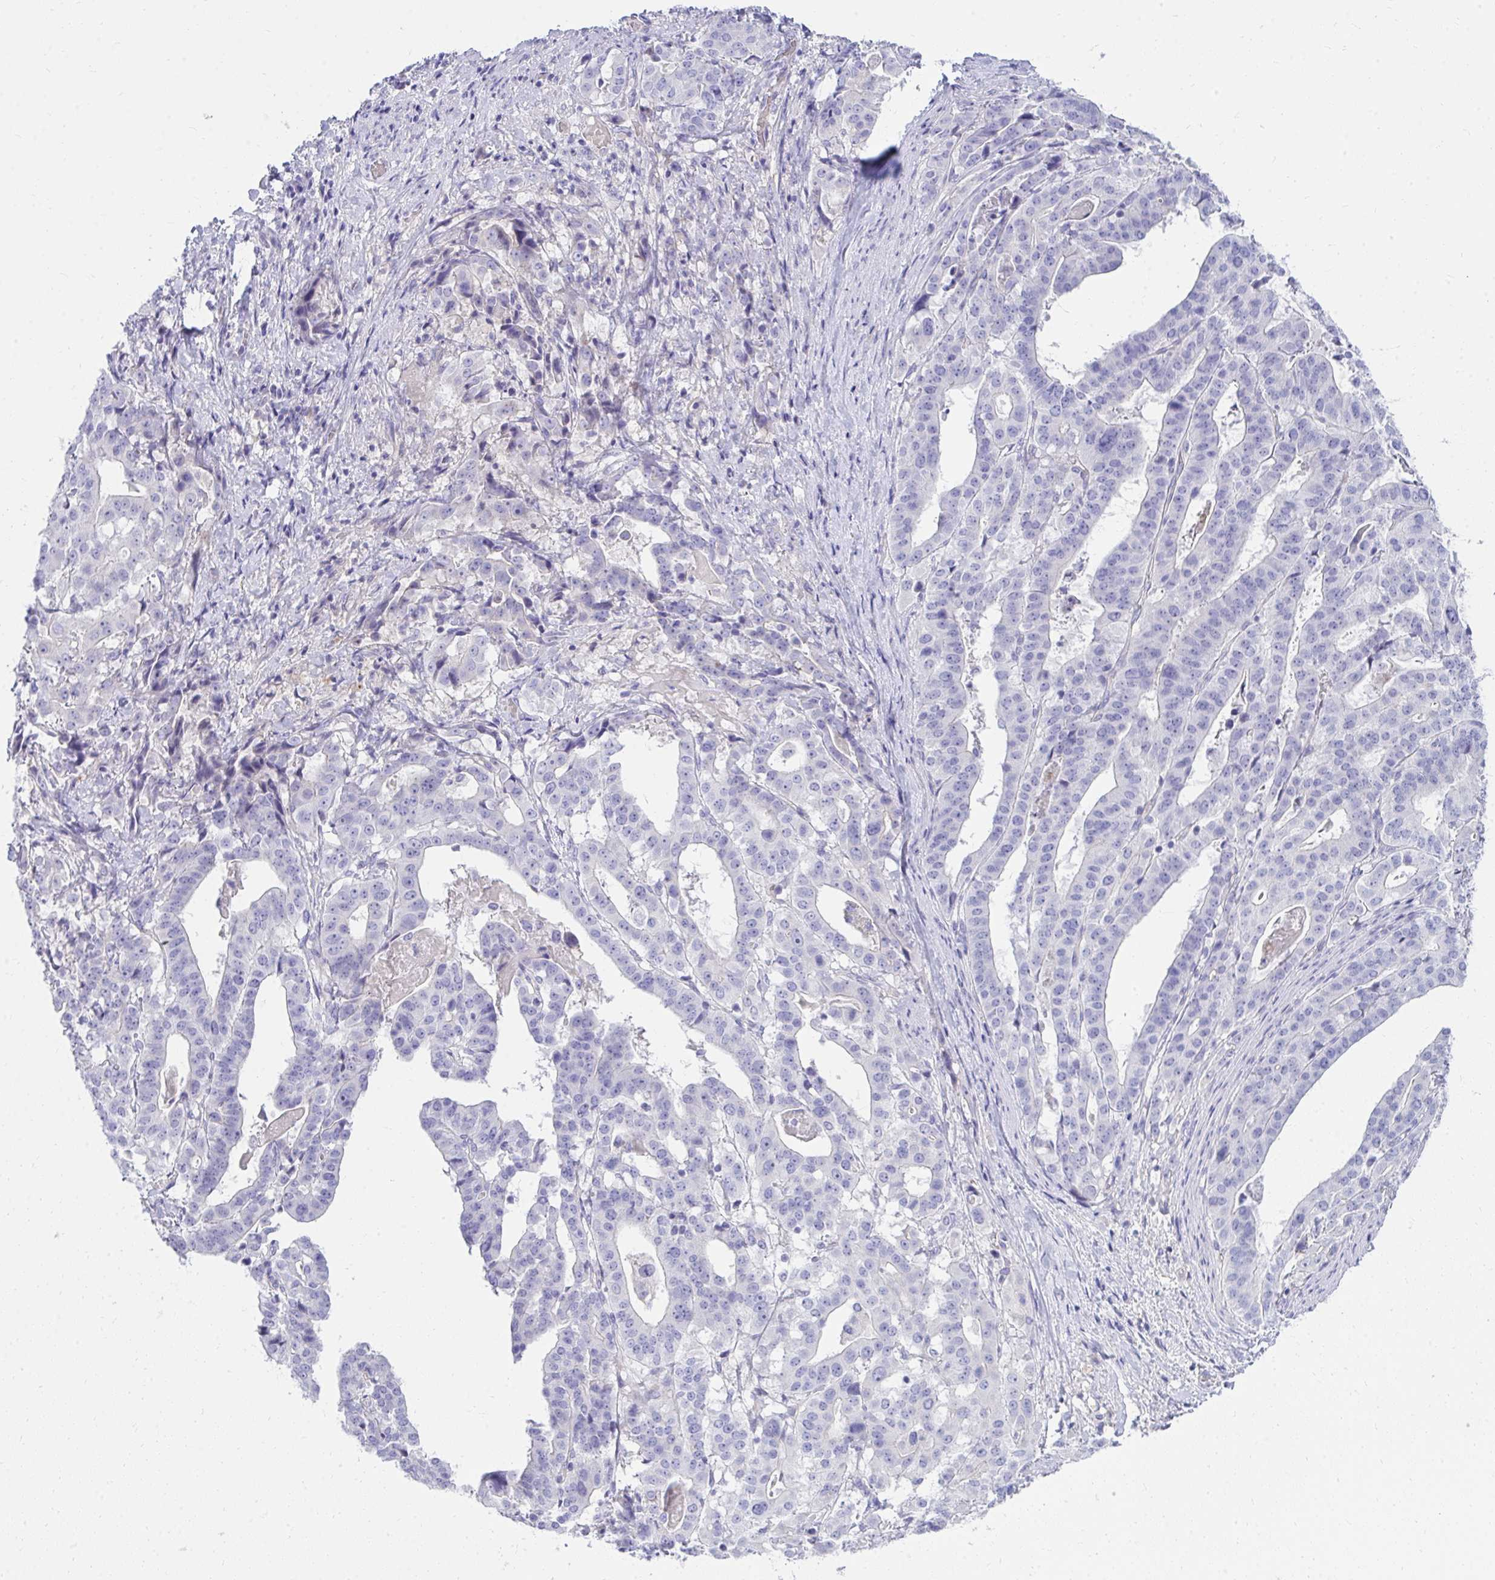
{"staining": {"intensity": "negative", "quantity": "none", "location": "none"}, "tissue": "stomach cancer", "cell_type": "Tumor cells", "image_type": "cancer", "snomed": [{"axis": "morphology", "description": "Adenocarcinoma, NOS"}, {"axis": "topography", "description": "Stomach"}], "caption": "Immunohistochemical staining of adenocarcinoma (stomach) demonstrates no significant staining in tumor cells.", "gene": "LRRC36", "patient": {"sex": "male", "age": 48}}